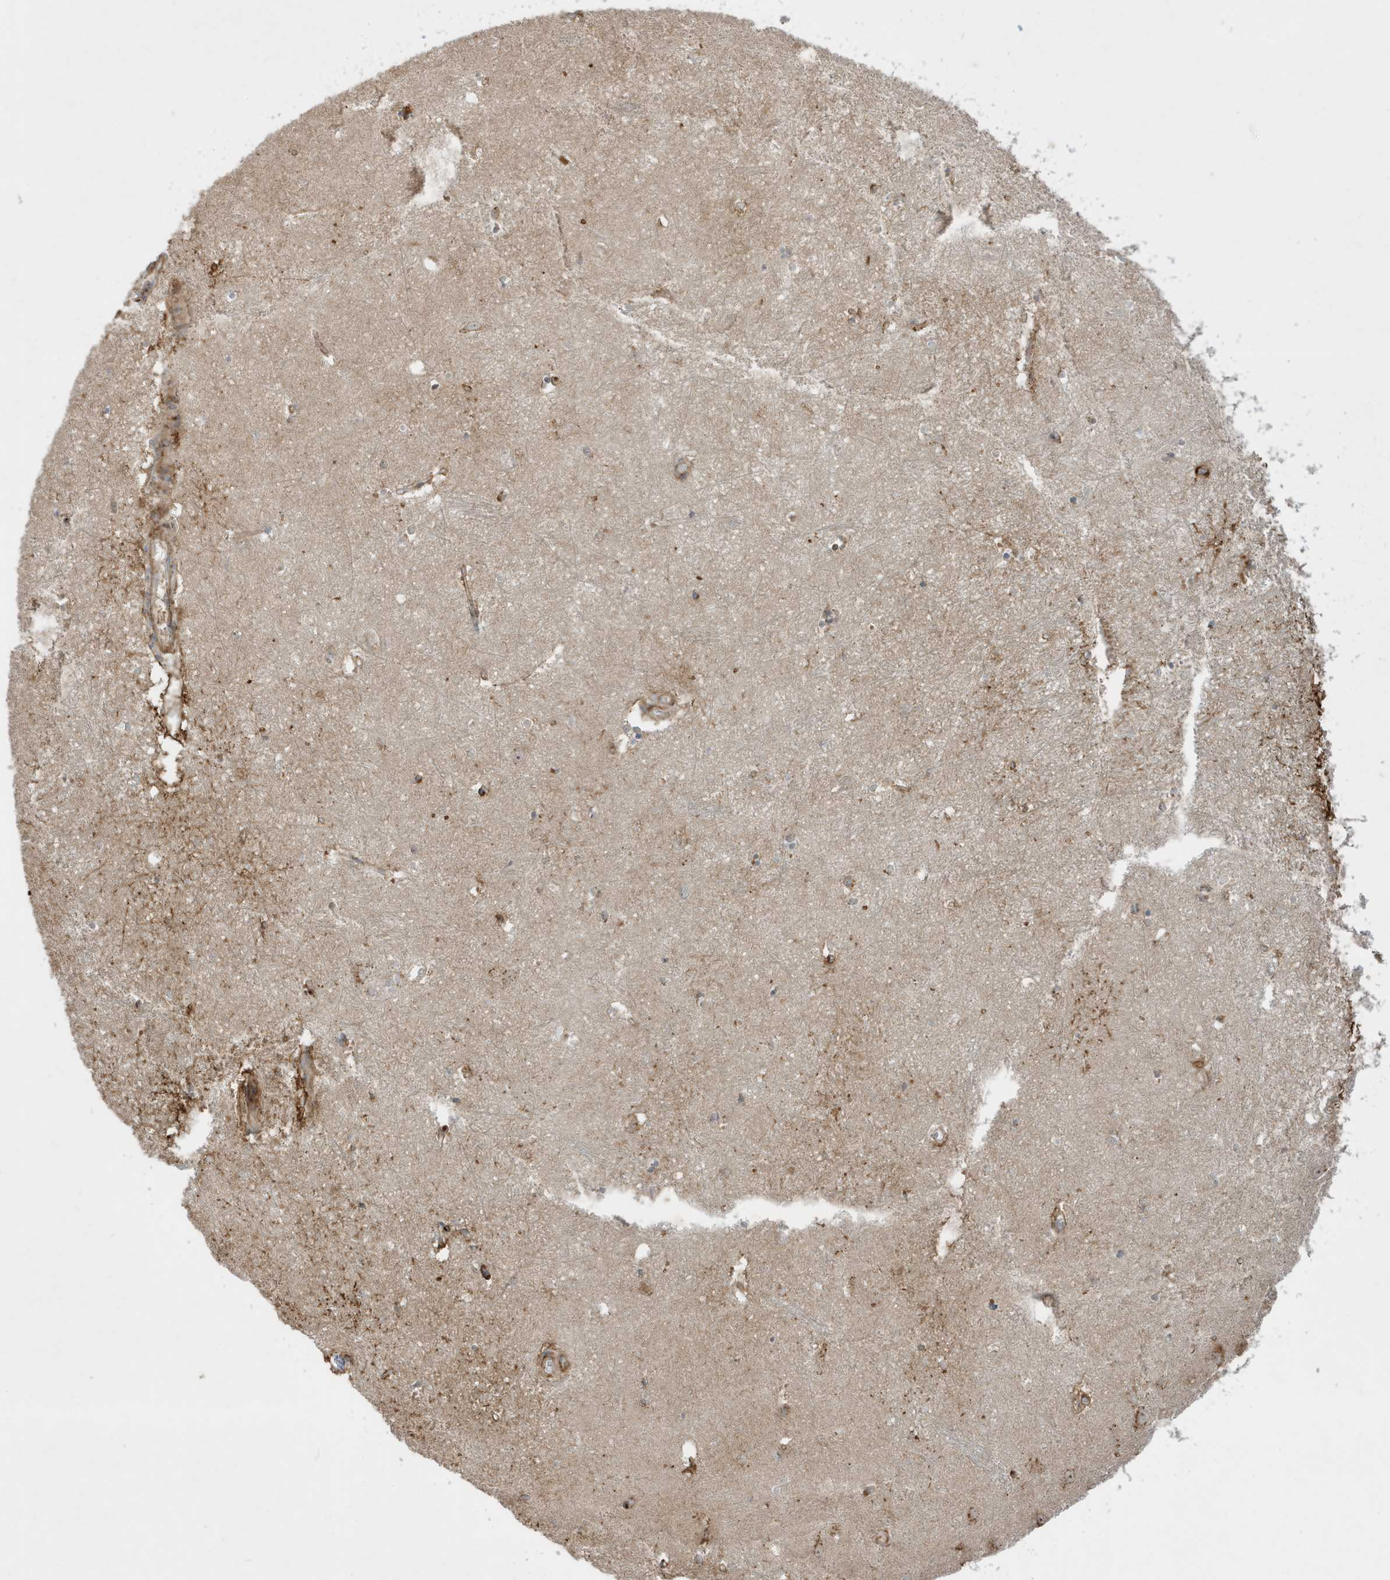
{"staining": {"intensity": "moderate", "quantity": "<25%", "location": "cytoplasmic/membranous"}, "tissue": "hippocampus", "cell_type": "Glial cells", "image_type": "normal", "snomed": [{"axis": "morphology", "description": "Normal tissue, NOS"}, {"axis": "topography", "description": "Hippocampus"}], "caption": "IHC of unremarkable hippocampus reveals low levels of moderate cytoplasmic/membranous expression in approximately <25% of glial cells.", "gene": "IFT57", "patient": {"sex": "female", "age": 64}}